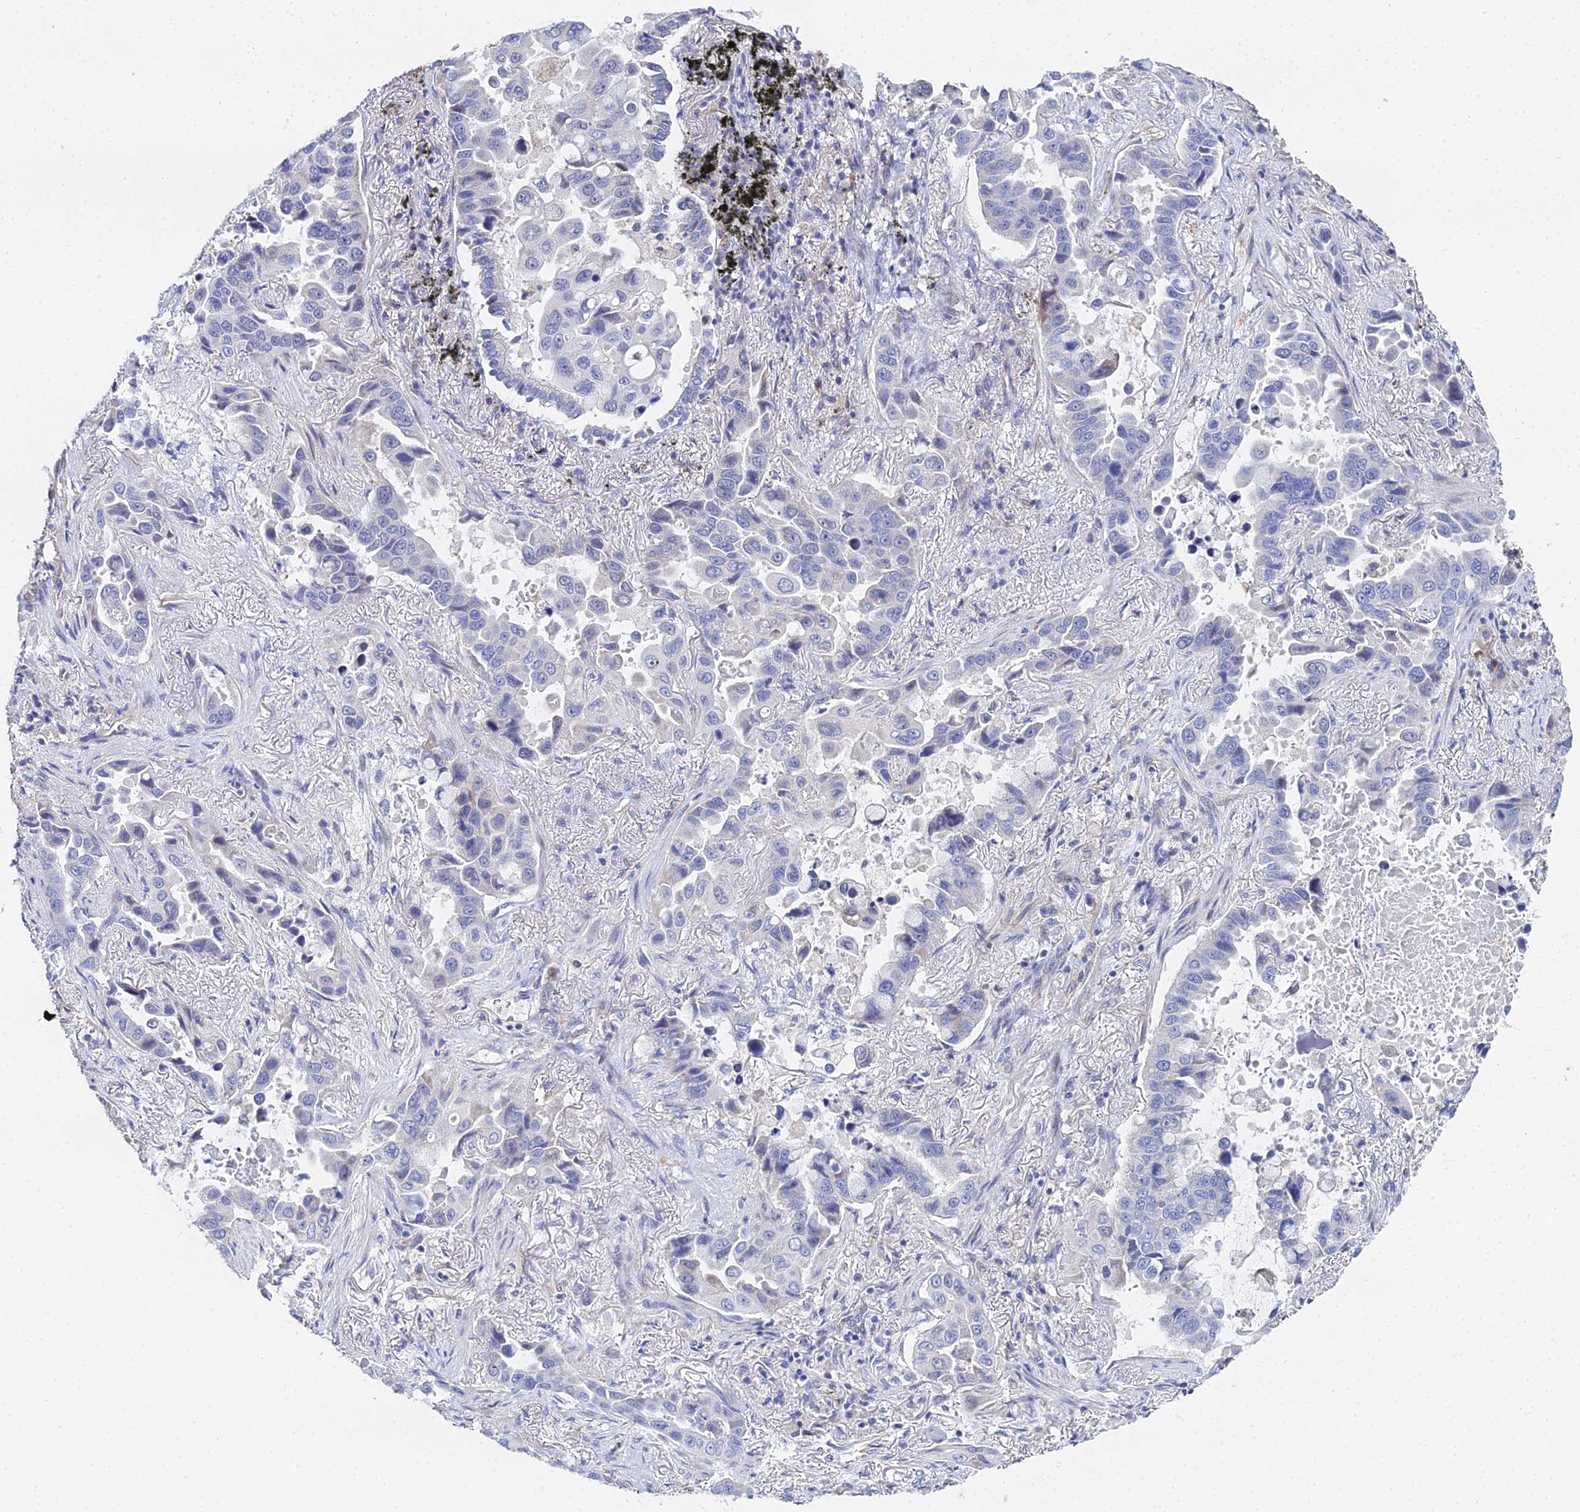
{"staining": {"intensity": "strong", "quantity": "<25%", "location": "nuclear"}, "tissue": "lung cancer", "cell_type": "Tumor cells", "image_type": "cancer", "snomed": [{"axis": "morphology", "description": "Adenocarcinoma, NOS"}, {"axis": "topography", "description": "Lung"}], "caption": "Protein staining reveals strong nuclear positivity in about <25% of tumor cells in adenocarcinoma (lung). (DAB = brown stain, brightfield microscopy at high magnification).", "gene": "ENSG00000268674", "patient": {"sex": "male", "age": 64}}